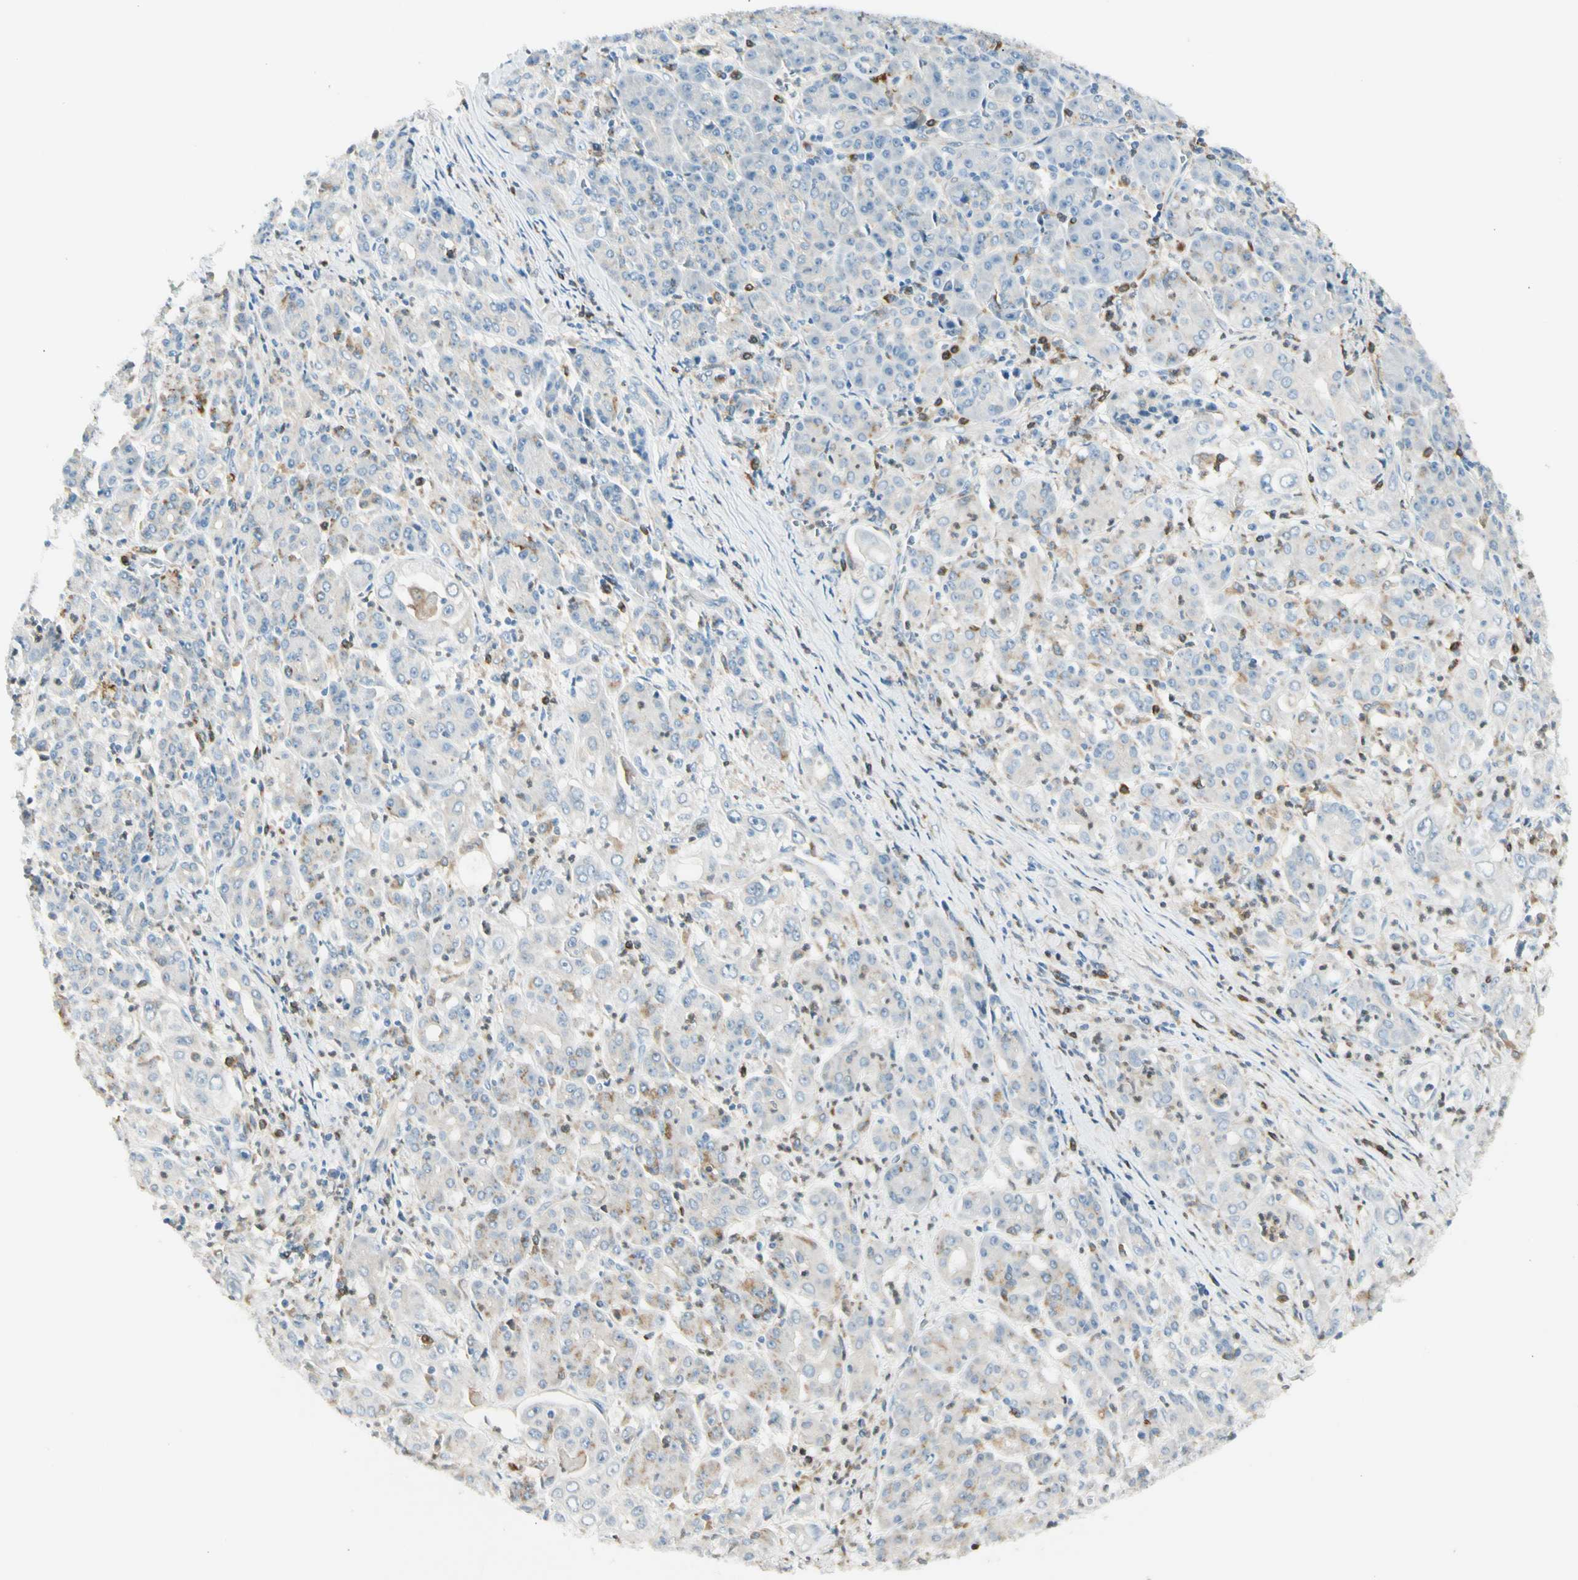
{"staining": {"intensity": "negative", "quantity": "none", "location": "none"}, "tissue": "pancreatic cancer", "cell_type": "Tumor cells", "image_type": "cancer", "snomed": [{"axis": "morphology", "description": "Adenocarcinoma, NOS"}, {"axis": "topography", "description": "Pancreas"}], "caption": "Pancreatic cancer (adenocarcinoma) was stained to show a protein in brown. There is no significant positivity in tumor cells. (Stains: DAB (3,3'-diaminobenzidine) immunohistochemistry (IHC) with hematoxylin counter stain, Microscopy: brightfield microscopy at high magnification).", "gene": "LPCAT2", "patient": {"sex": "male", "age": 70}}